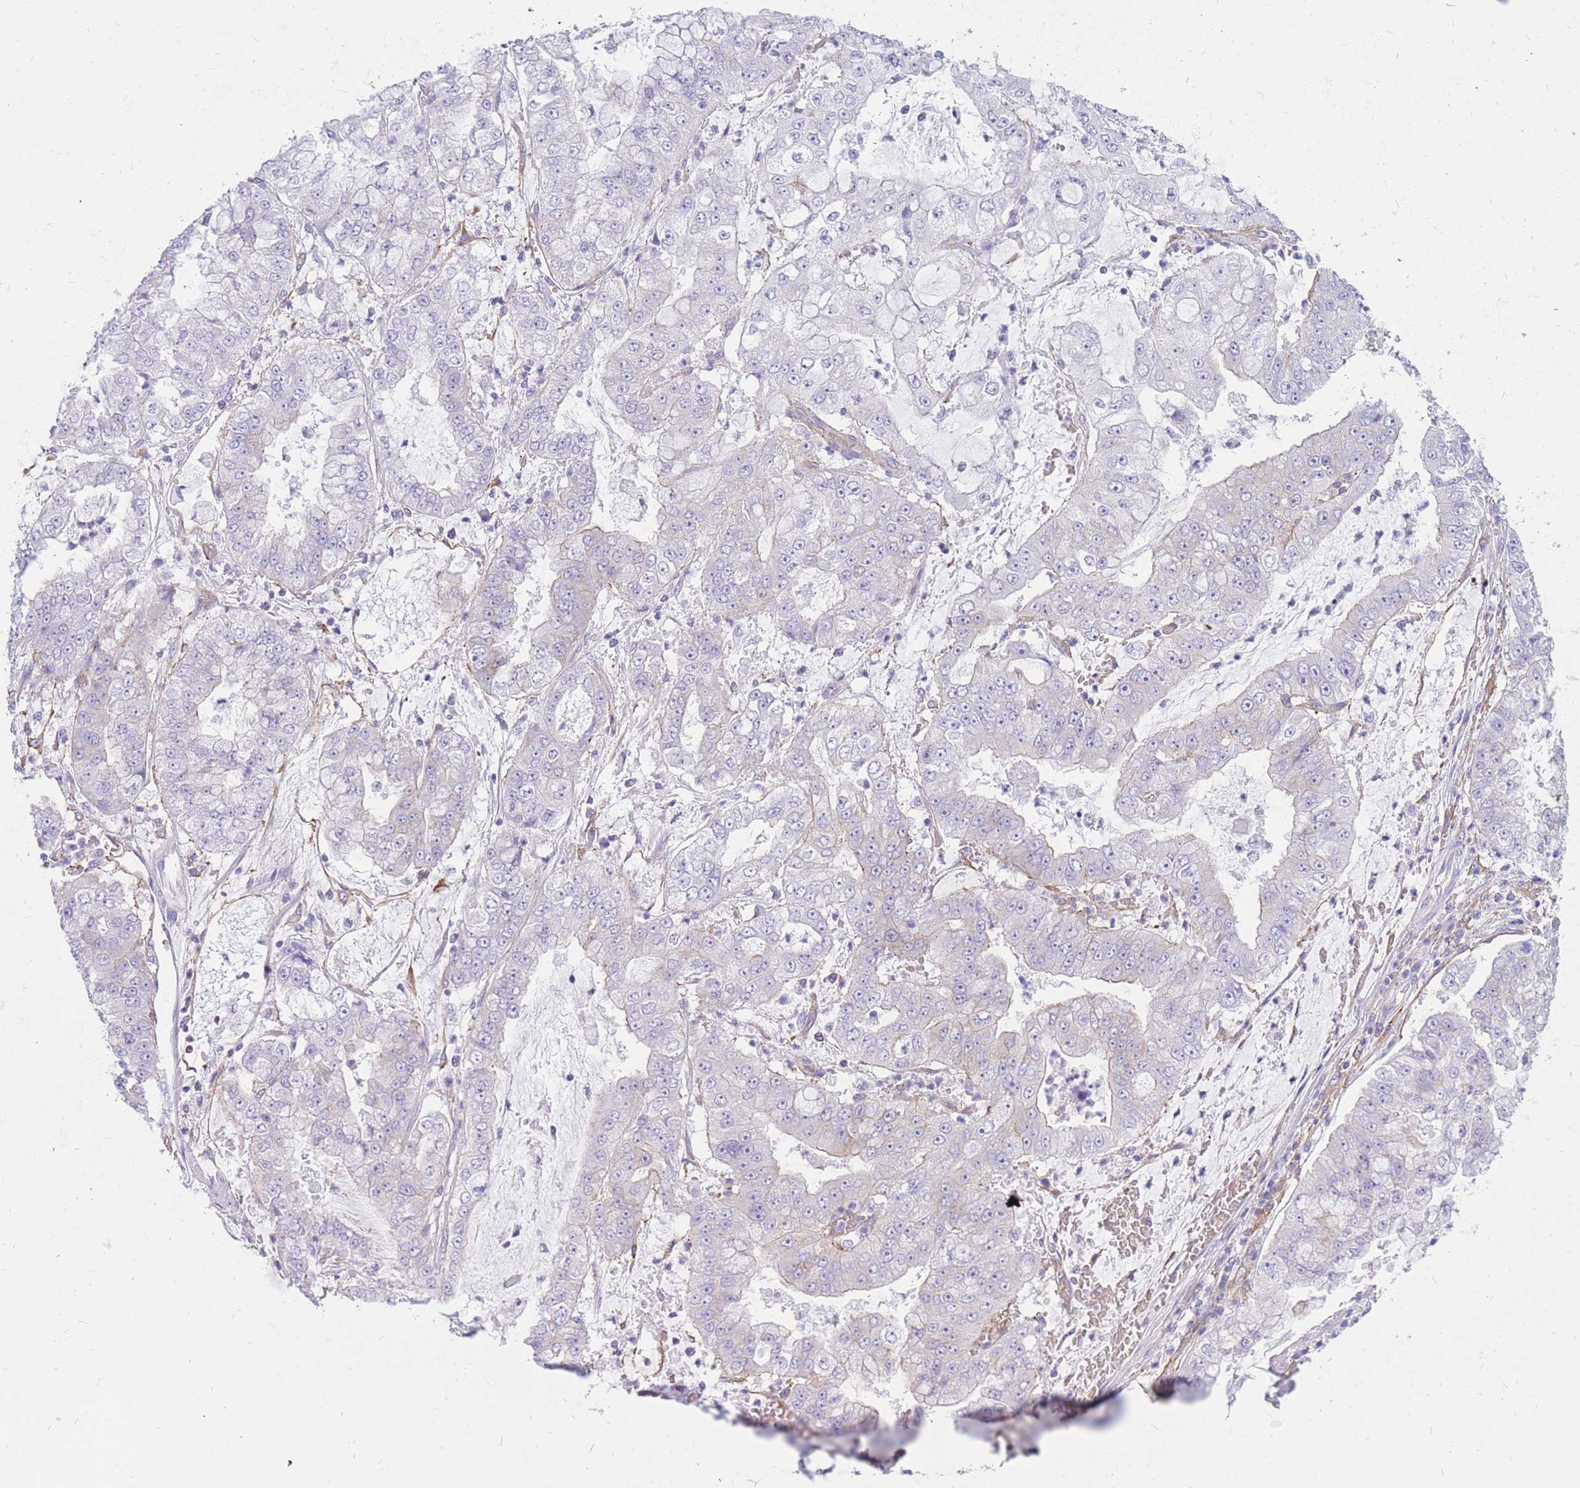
{"staining": {"intensity": "moderate", "quantity": "<25%", "location": "cytoplasmic/membranous"}, "tissue": "stomach cancer", "cell_type": "Tumor cells", "image_type": "cancer", "snomed": [{"axis": "morphology", "description": "Adenocarcinoma, NOS"}, {"axis": "topography", "description": "Stomach"}], "caption": "A photomicrograph showing moderate cytoplasmic/membranous staining in about <25% of tumor cells in stomach cancer, as visualized by brown immunohistochemical staining.", "gene": "ADD2", "patient": {"sex": "male", "age": 76}}